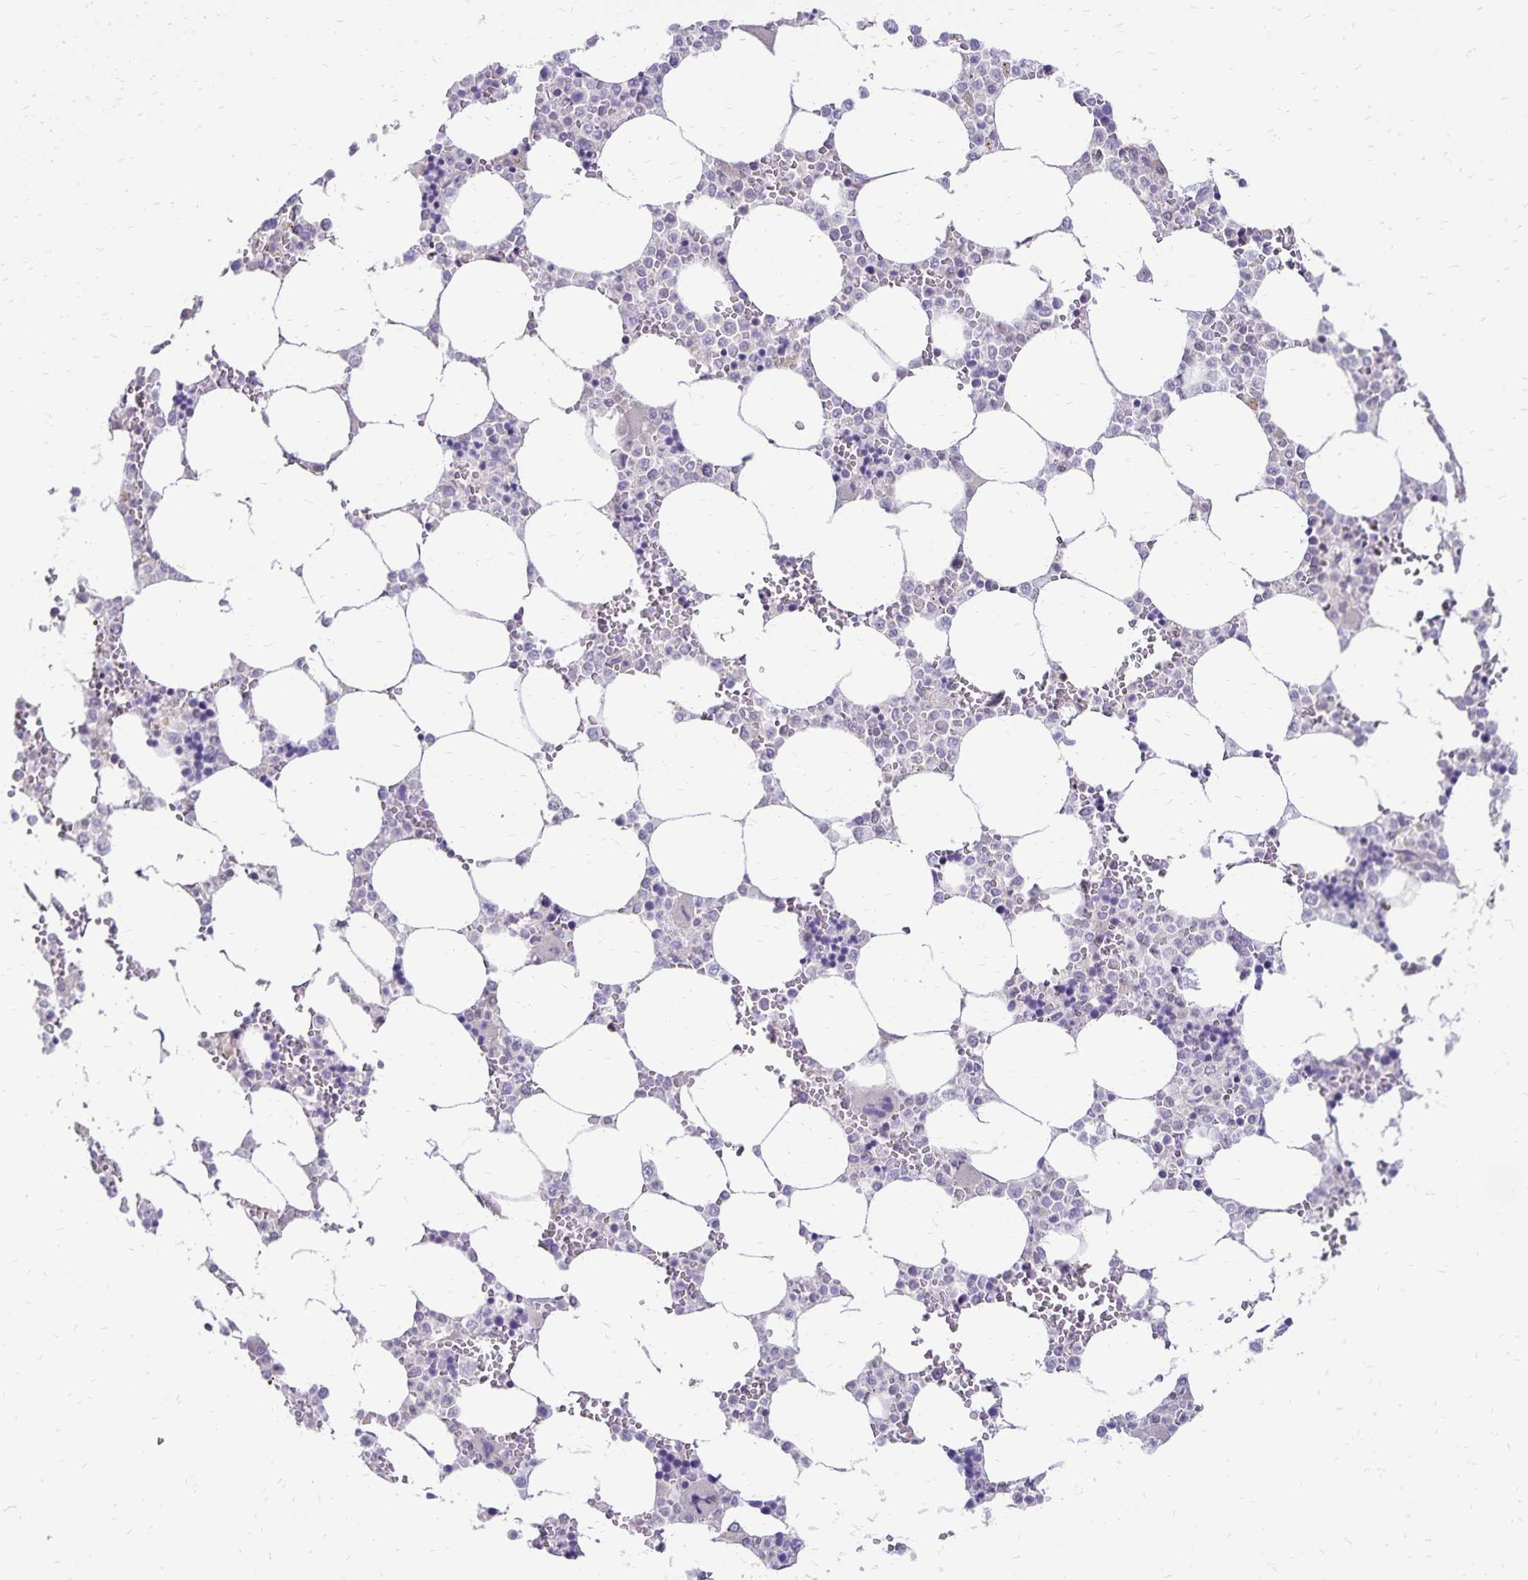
{"staining": {"intensity": "negative", "quantity": "none", "location": "none"}, "tissue": "bone marrow", "cell_type": "Hematopoietic cells", "image_type": "normal", "snomed": [{"axis": "morphology", "description": "Normal tissue, NOS"}, {"axis": "topography", "description": "Bone marrow"}], "caption": "Histopathology image shows no protein expression in hematopoietic cells of normal bone marrow. The staining was performed using DAB (3,3'-diaminobenzidine) to visualize the protein expression in brown, while the nuclei were stained in blue with hematoxylin (Magnification: 20x).", "gene": "POLB", "patient": {"sex": "male", "age": 64}}